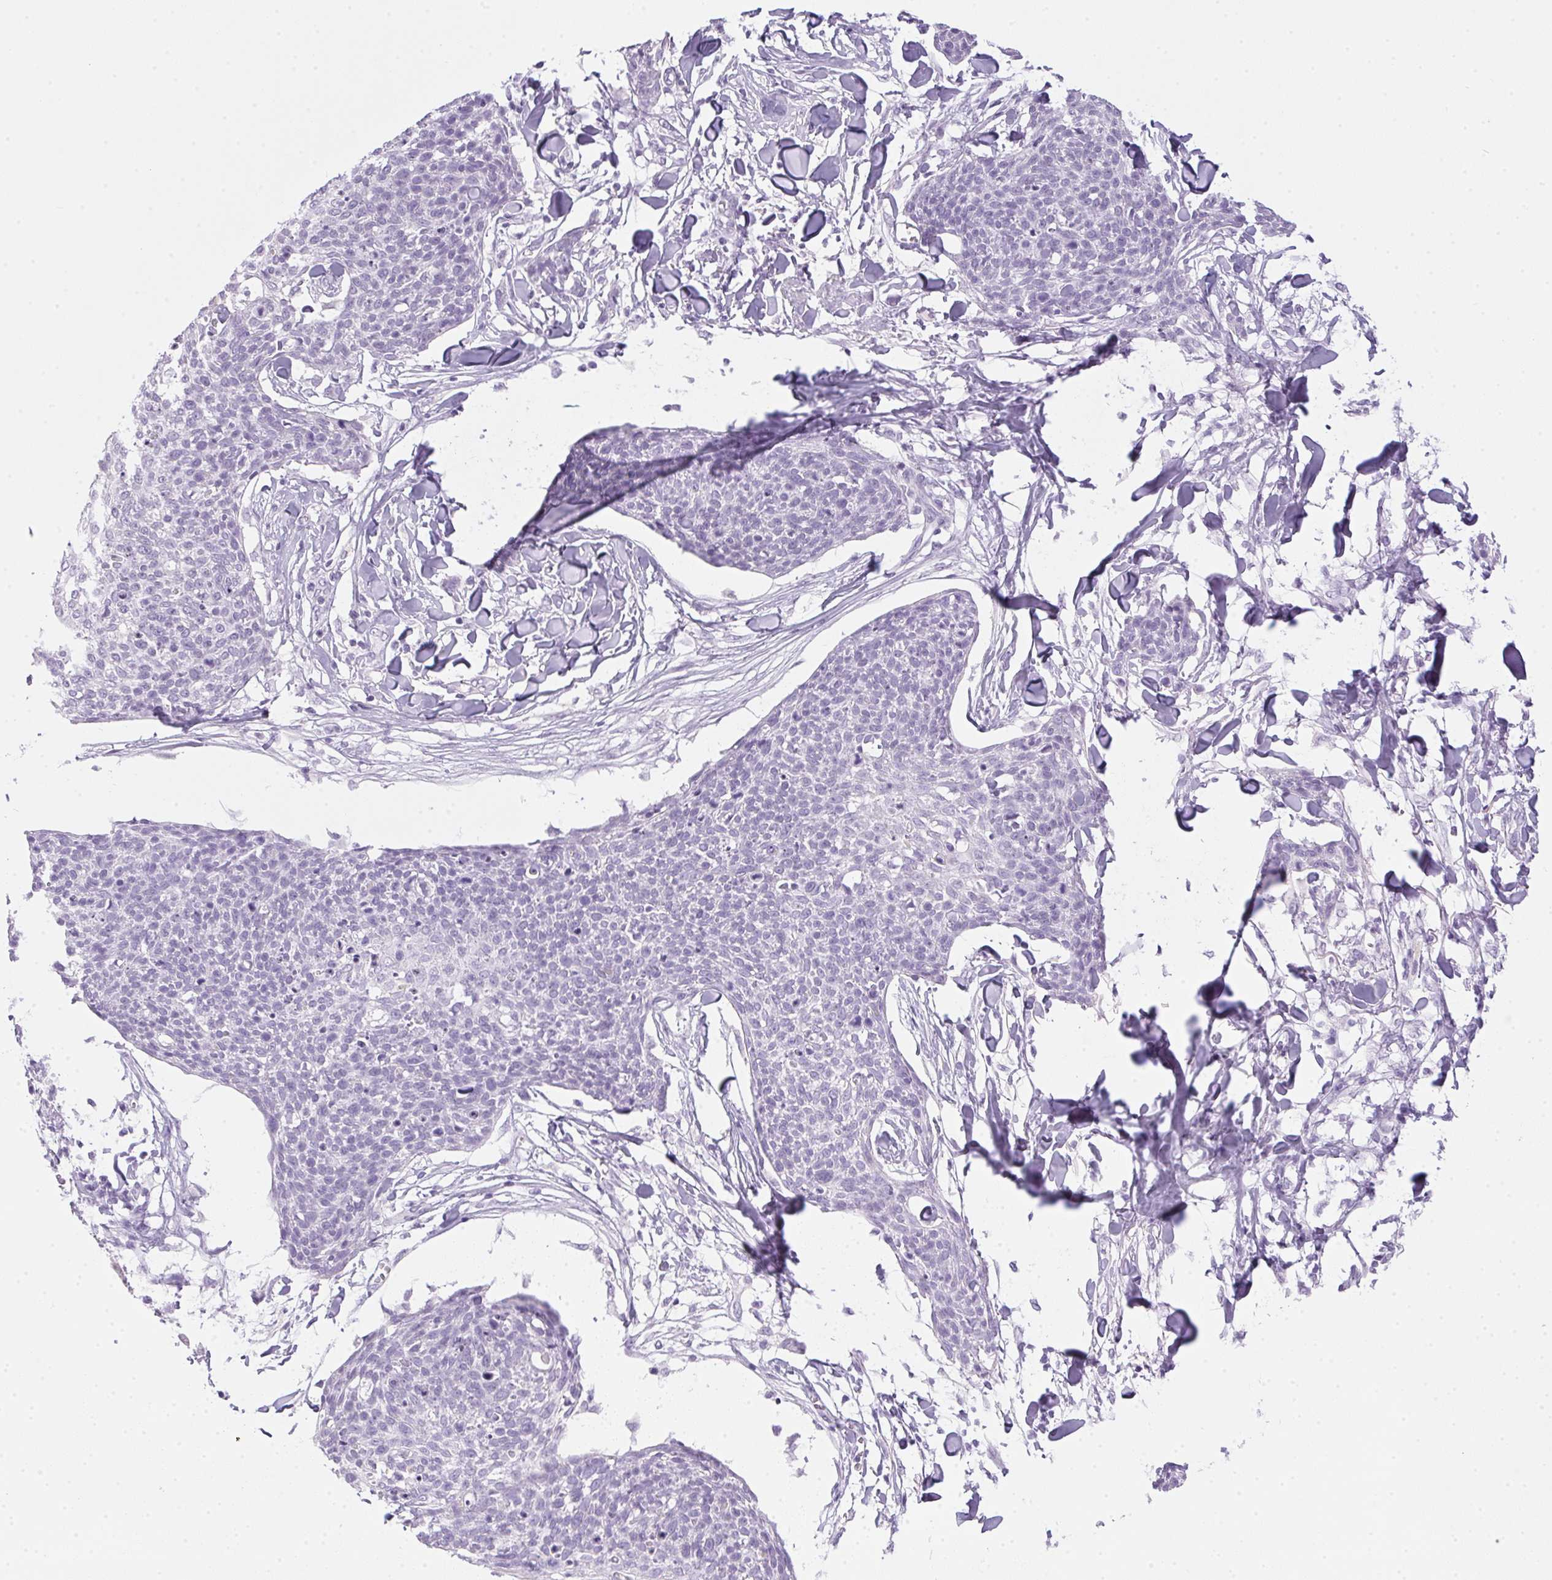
{"staining": {"intensity": "negative", "quantity": "none", "location": "none"}, "tissue": "skin cancer", "cell_type": "Tumor cells", "image_type": "cancer", "snomed": [{"axis": "morphology", "description": "Squamous cell carcinoma, NOS"}, {"axis": "topography", "description": "Skin"}, {"axis": "topography", "description": "Vulva"}], "caption": "A histopathology image of human skin cancer (squamous cell carcinoma) is negative for staining in tumor cells.", "gene": "POPDC2", "patient": {"sex": "female", "age": 75}}